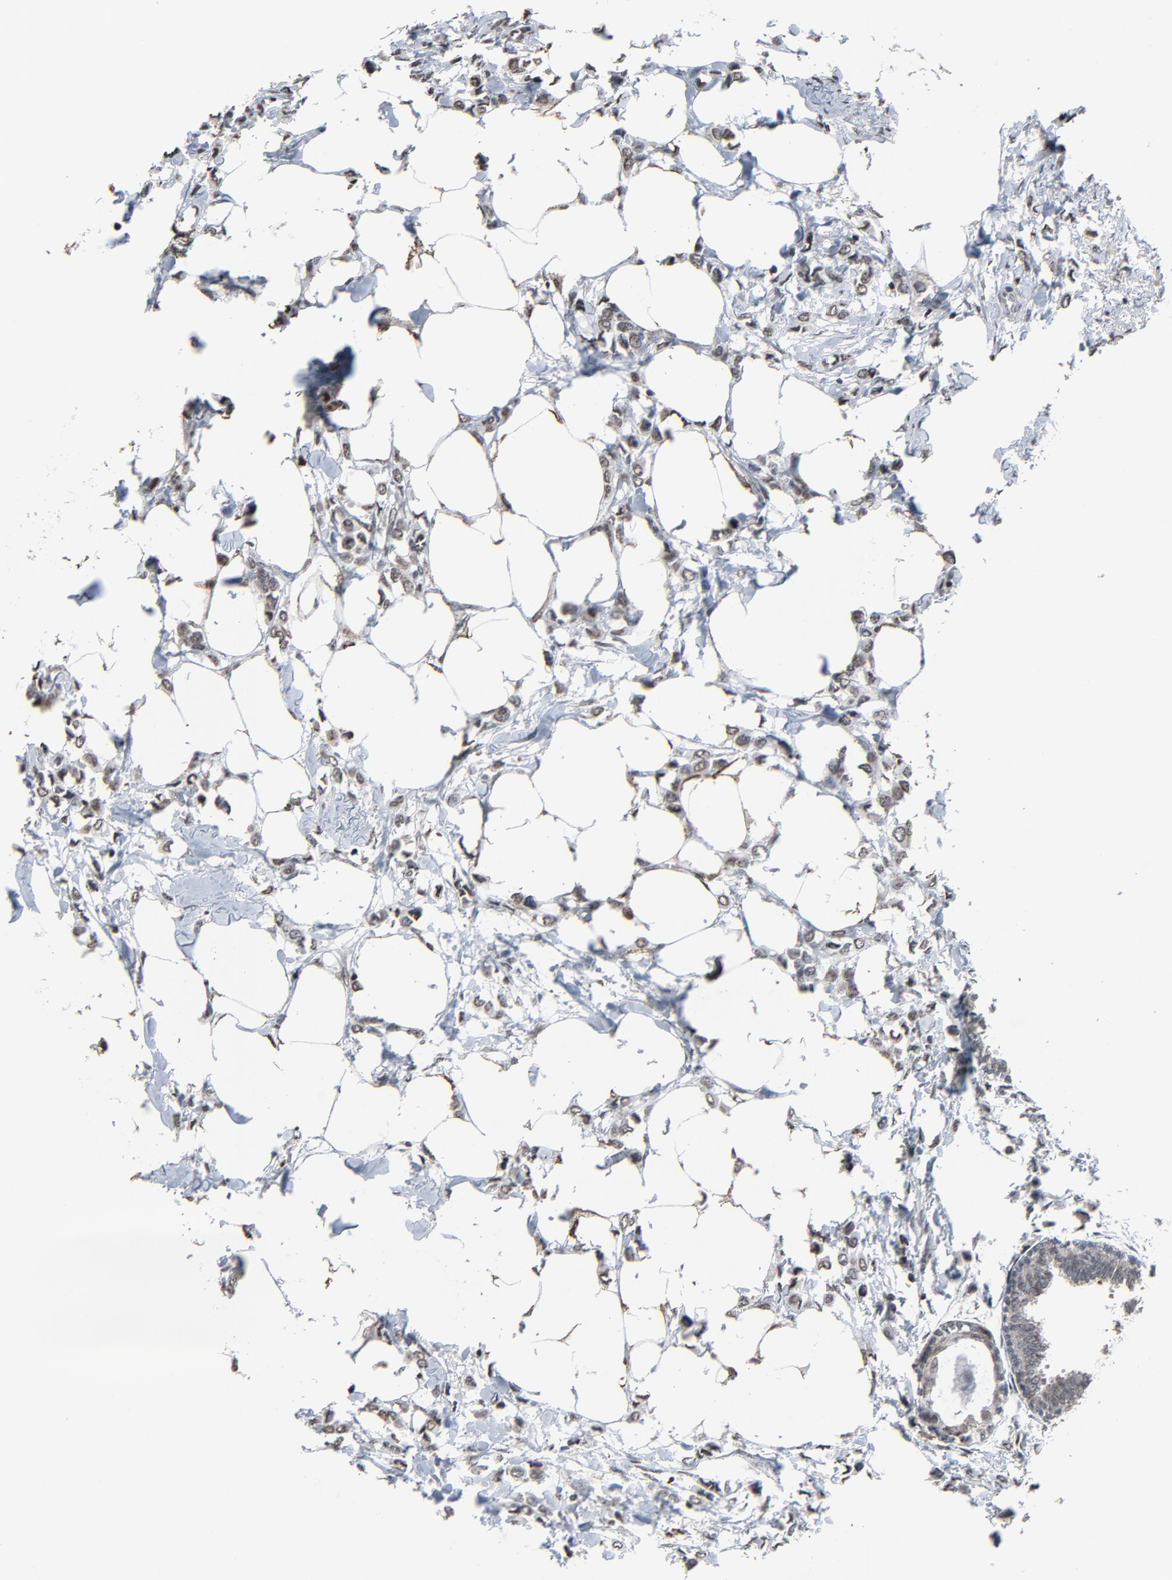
{"staining": {"intensity": "weak", "quantity": ">75%", "location": "nuclear"}, "tissue": "breast cancer", "cell_type": "Tumor cells", "image_type": "cancer", "snomed": [{"axis": "morphology", "description": "Lobular carcinoma"}, {"axis": "topography", "description": "Breast"}], "caption": "DAB immunohistochemical staining of breast cancer shows weak nuclear protein staining in approximately >75% of tumor cells.", "gene": "RPS6KA3", "patient": {"sex": "female", "age": 51}}